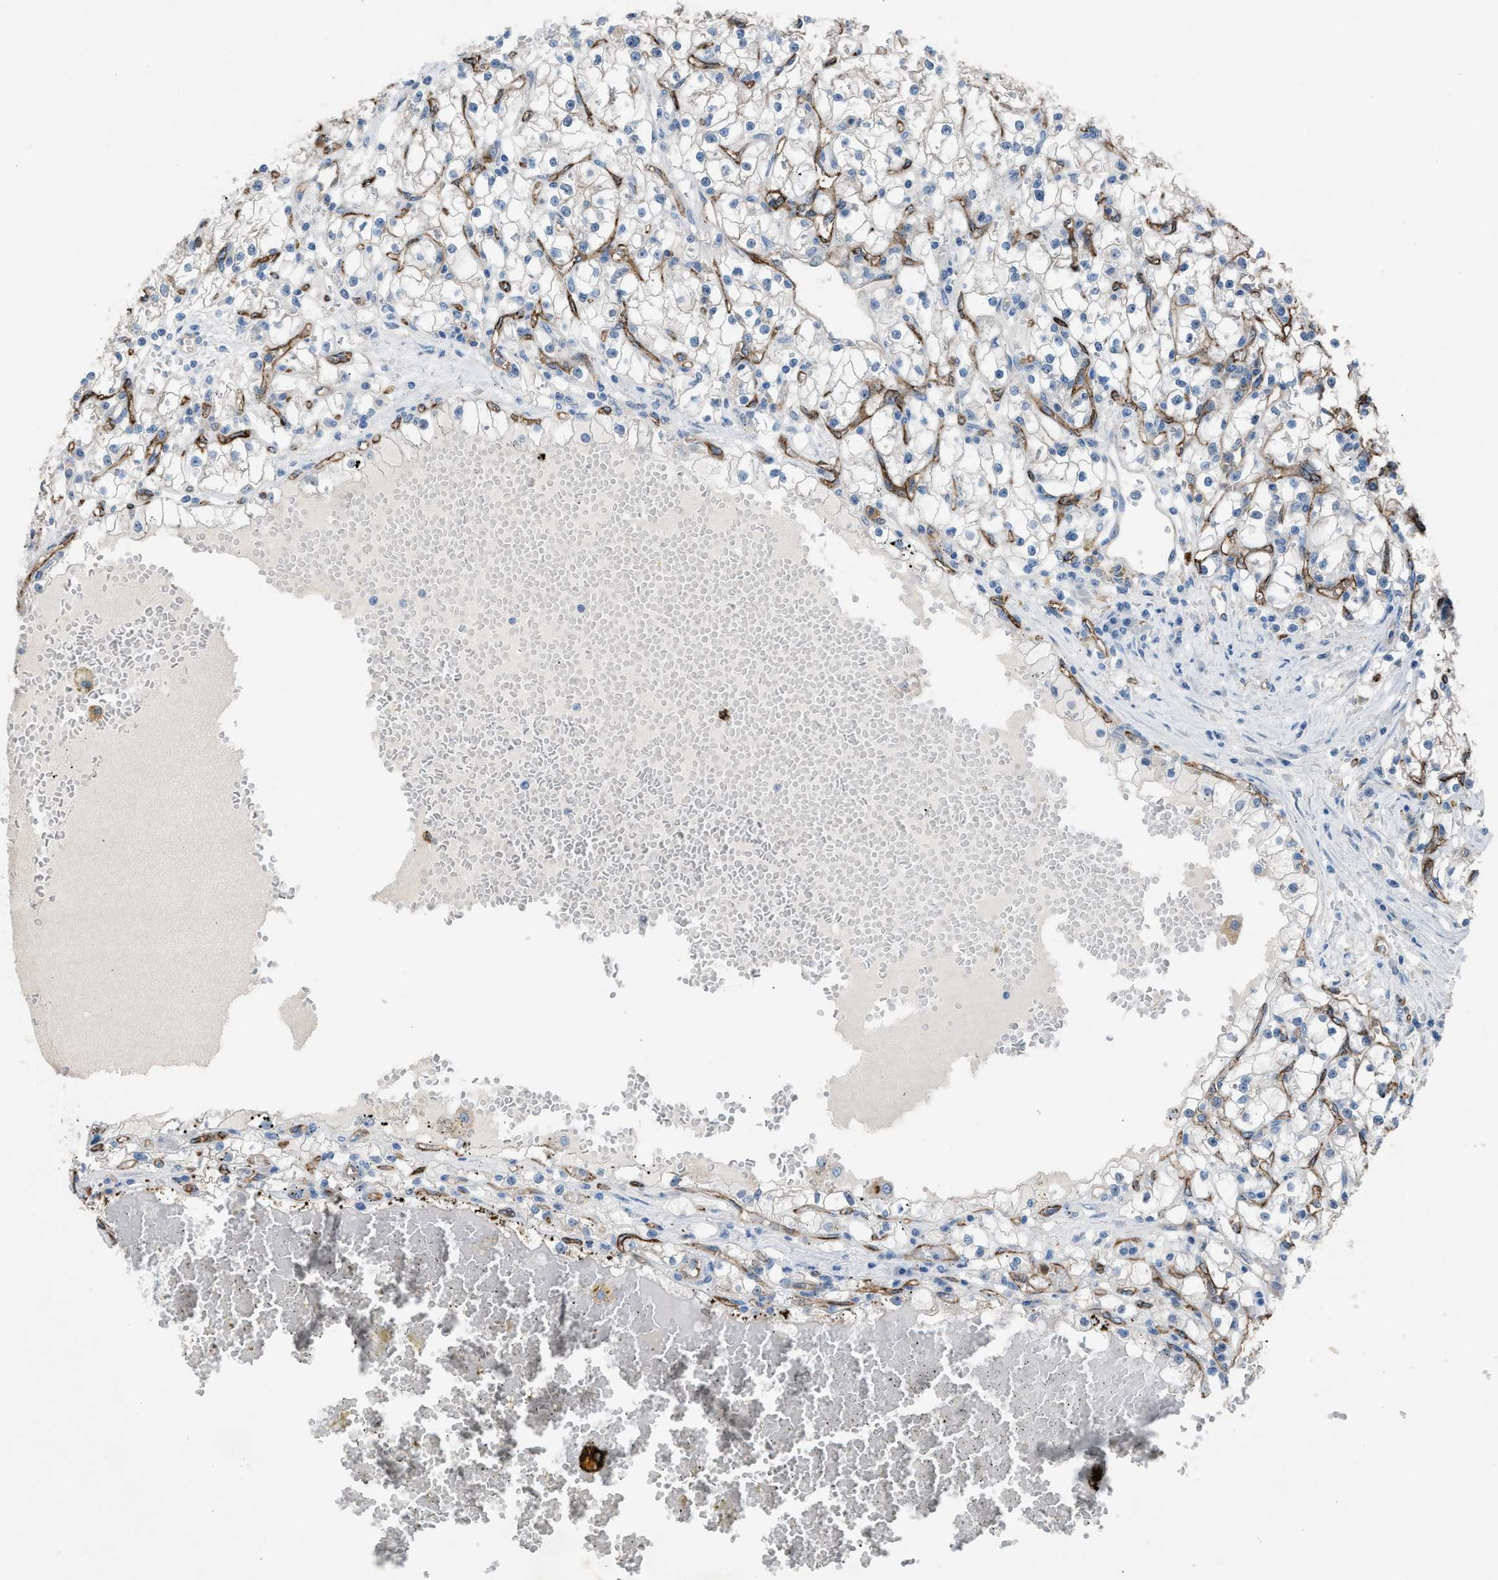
{"staining": {"intensity": "negative", "quantity": "none", "location": "none"}, "tissue": "renal cancer", "cell_type": "Tumor cells", "image_type": "cancer", "snomed": [{"axis": "morphology", "description": "Adenocarcinoma, NOS"}, {"axis": "topography", "description": "Kidney"}], "caption": "DAB immunohistochemical staining of adenocarcinoma (renal) demonstrates no significant expression in tumor cells.", "gene": "DYSF", "patient": {"sex": "male", "age": 56}}